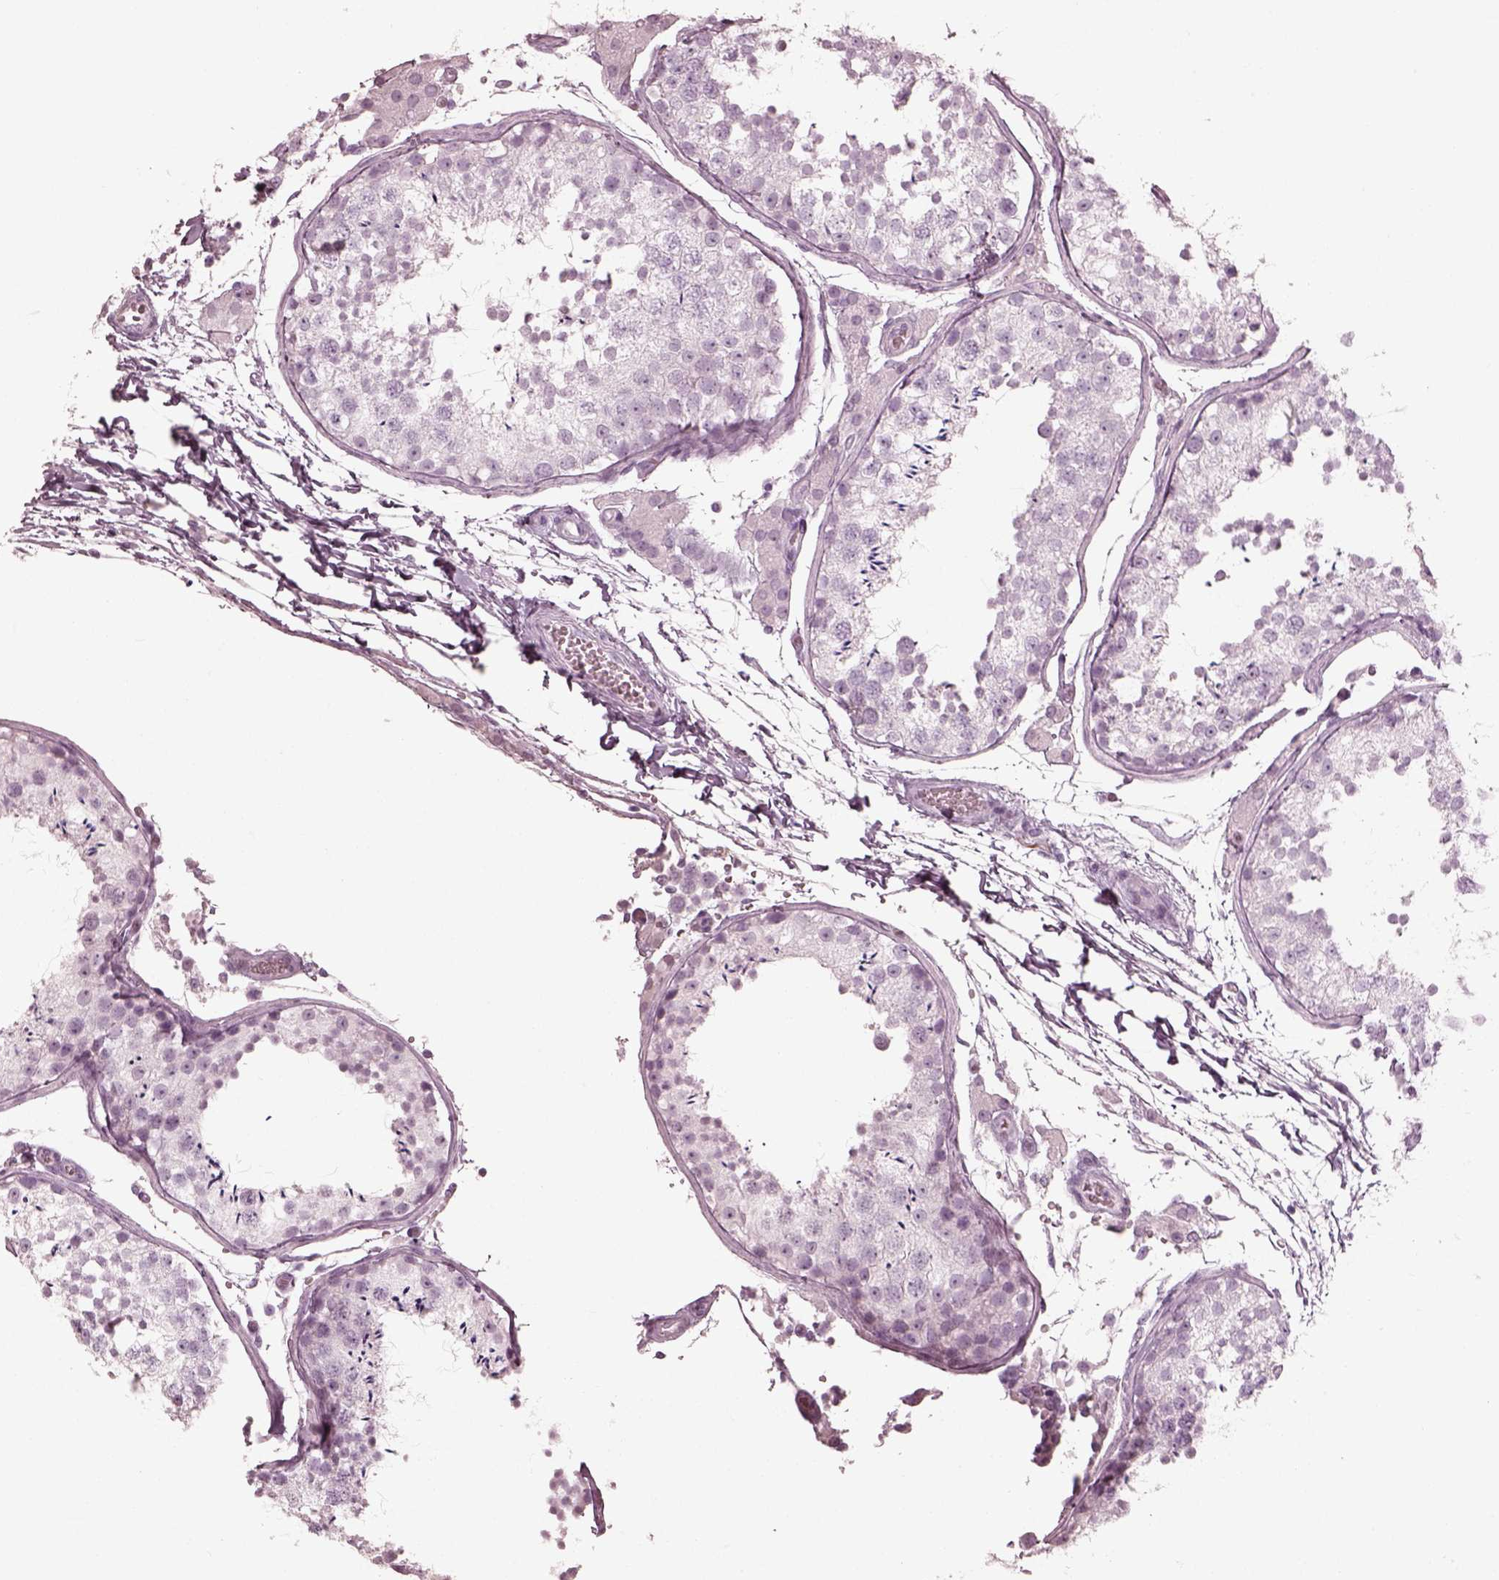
{"staining": {"intensity": "negative", "quantity": "none", "location": "none"}, "tissue": "testis", "cell_type": "Cells in seminiferous ducts", "image_type": "normal", "snomed": [{"axis": "morphology", "description": "Normal tissue, NOS"}, {"axis": "topography", "description": "Testis"}], "caption": "An immunohistochemistry image of unremarkable testis is shown. There is no staining in cells in seminiferous ducts of testis.", "gene": "ENSG00000289258", "patient": {"sex": "male", "age": 29}}